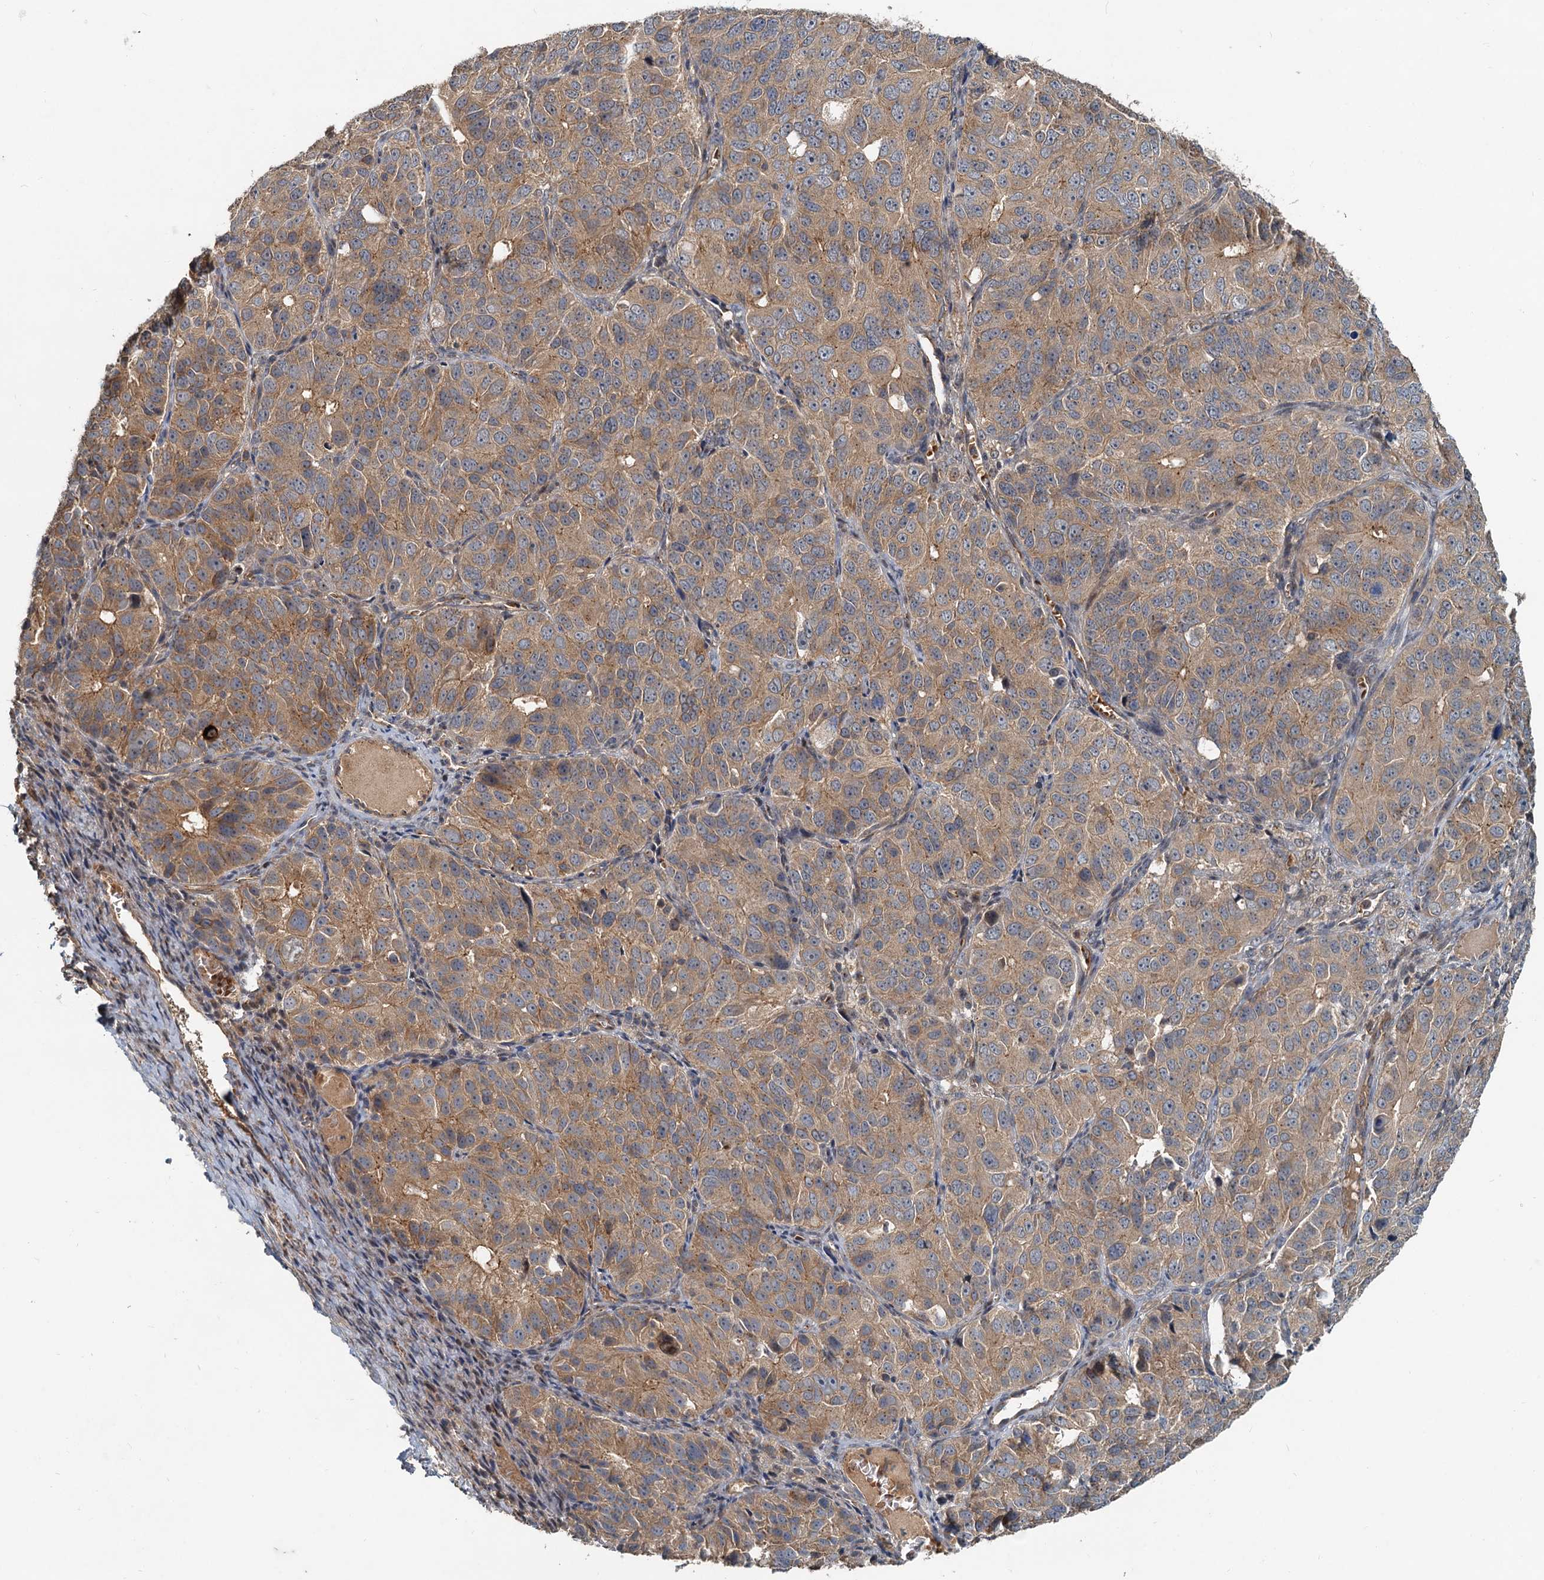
{"staining": {"intensity": "moderate", "quantity": ">75%", "location": "cytoplasmic/membranous"}, "tissue": "ovarian cancer", "cell_type": "Tumor cells", "image_type": "cancer", "snomed": [{"axis": "morphology", "description": "Carcinoma, endometroid"}, {"axis": "topography", "description": "Ovary"}], "caption": "A micrograph showing moderate cytoplasmic/membranous expression in approximately >75% of tumor cells in ovarian endometroid carcinoma, as visualized by brown immunohistochemical staining.", "gene": "CEP68", "patient": {"sex": "female", "age": 51}}